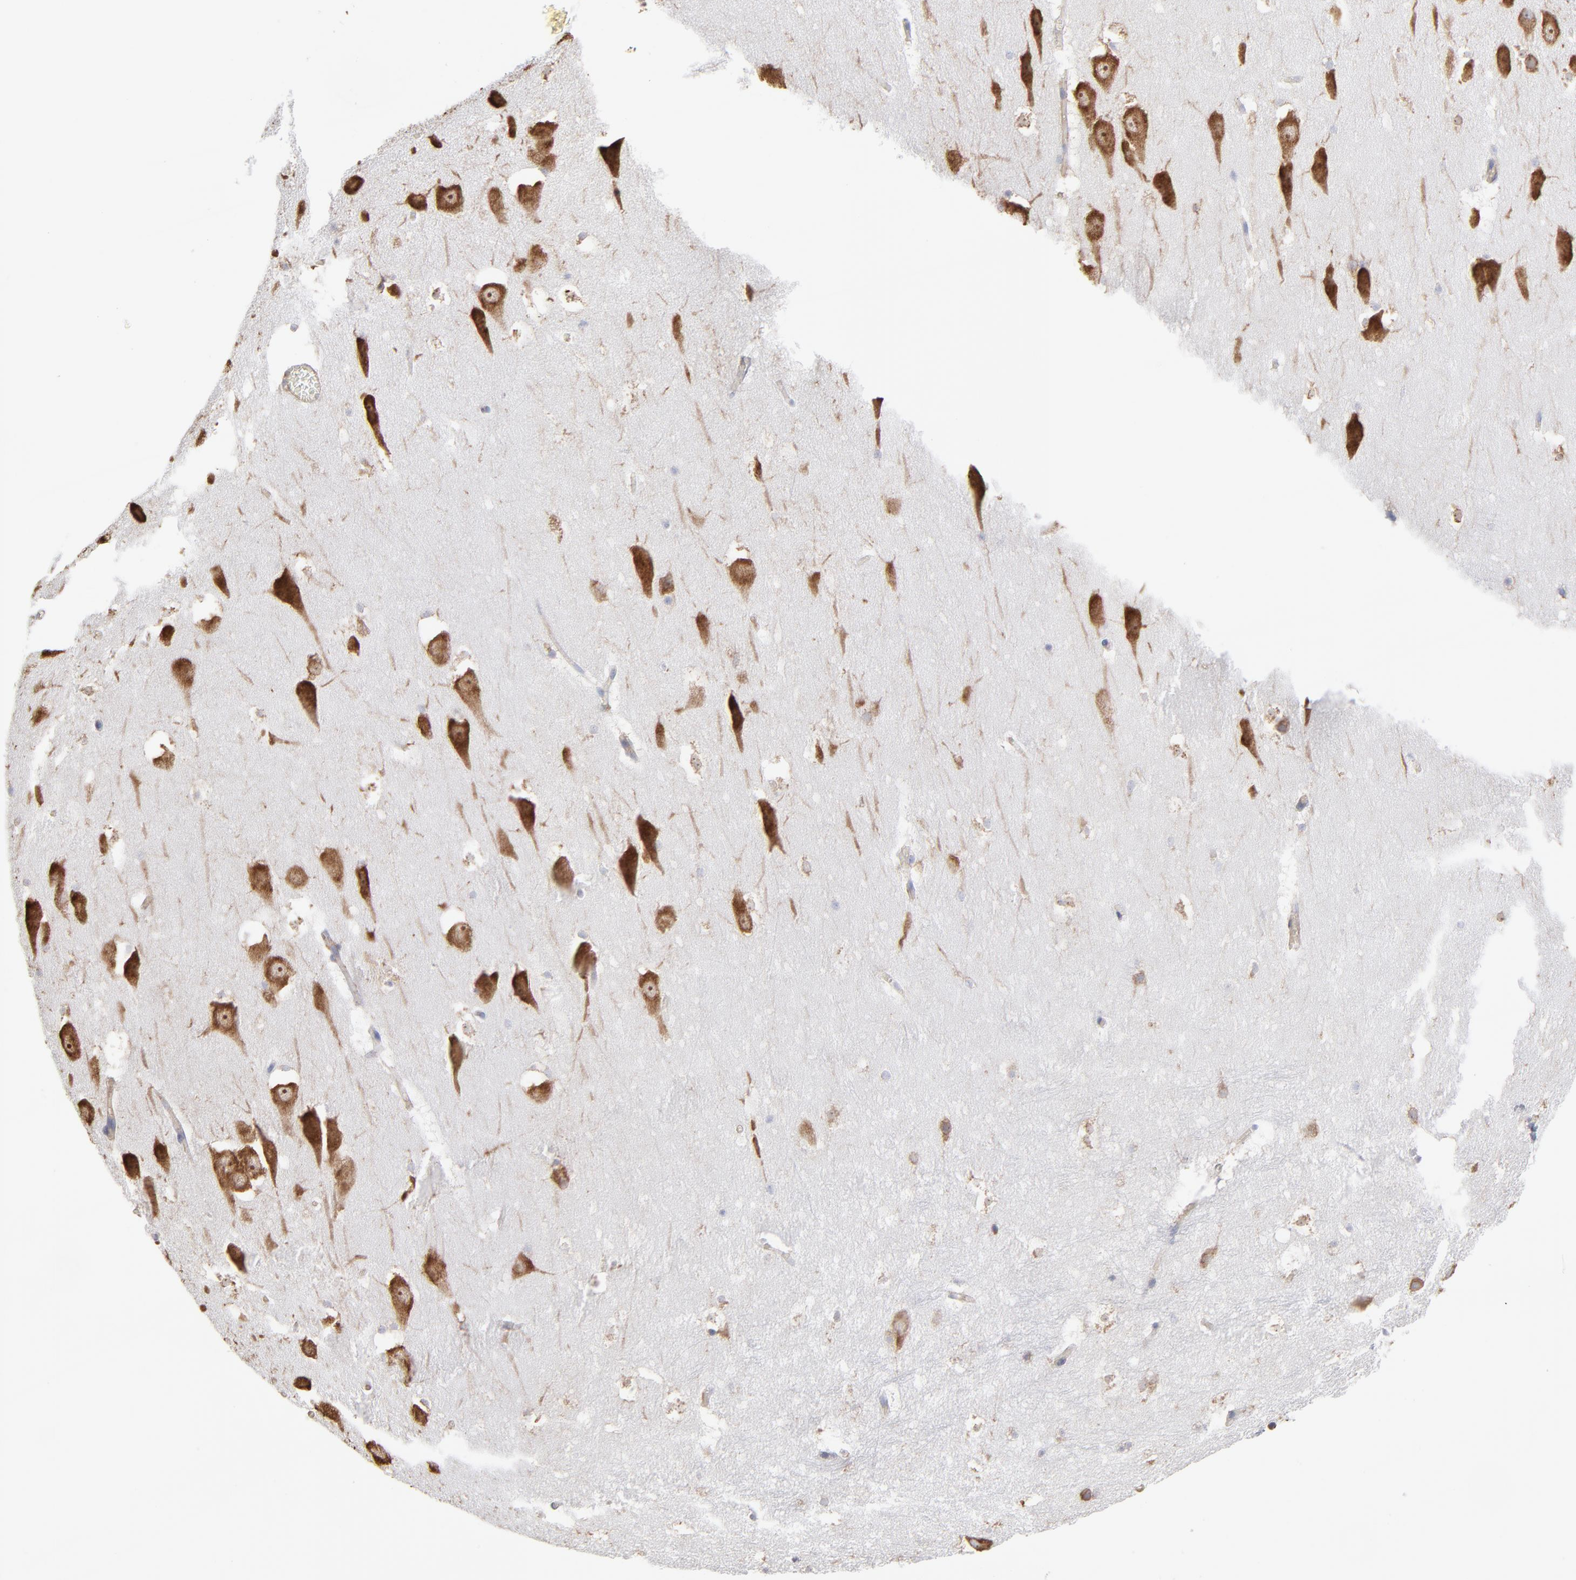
{"staining": {"intensity": "weak", "quantity": "<25%", "location": "cytoplasmic/membranous"}, "tissue": "hippocampus", "cell_type": "Glial cells", "image_type": "normal", "snomed": [{"axis": "morphology", "description": "Normal tissue, NOS"}, {"axis": "topography", "description": "Hippocampus"}], "caption": "A histopathology image of hippocampus stained for a protein displays no brown staining in glial cells.", "gene": "RPL3", "patient": {"sex": "male", "age": 45}}